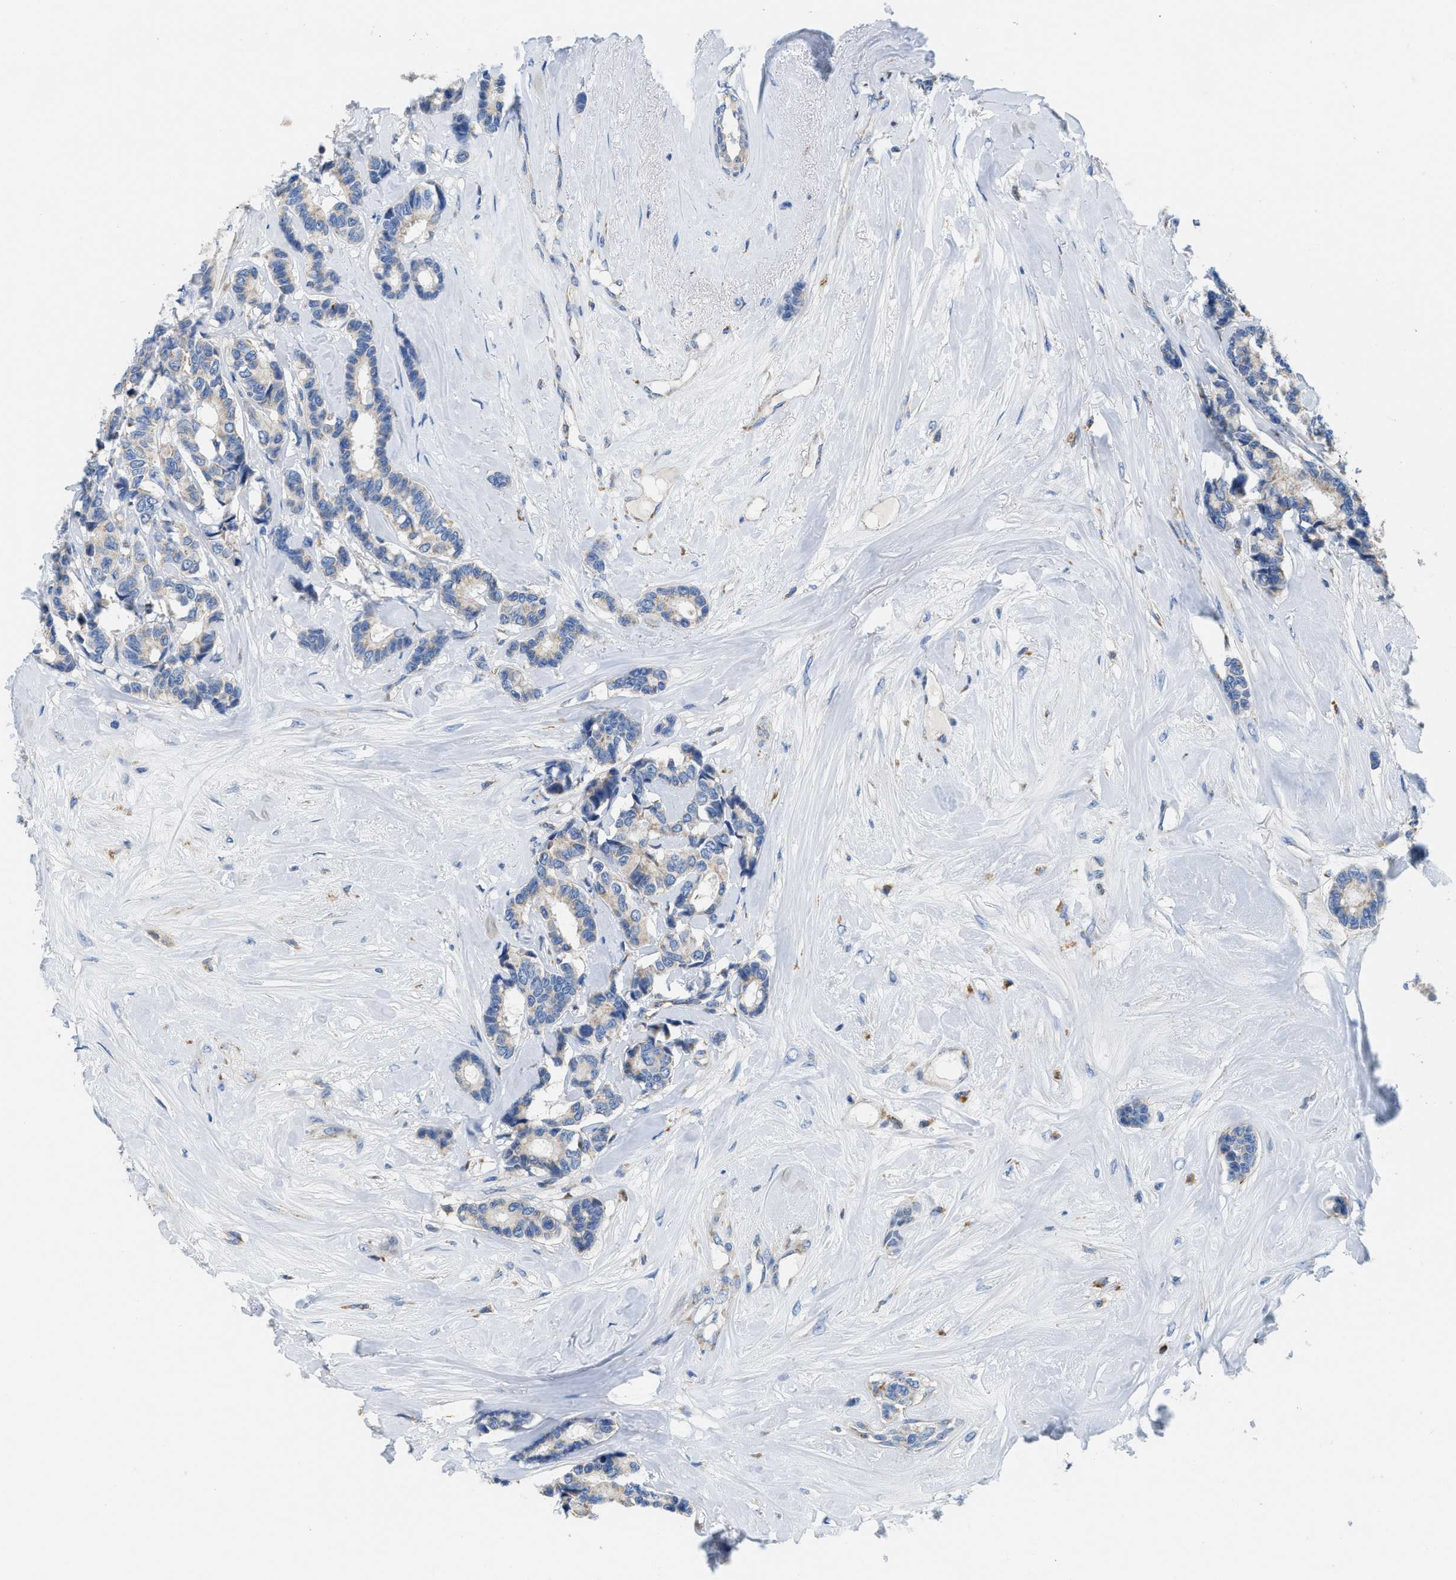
{"staining": {"intensity": "negative", "quantity": "none", "location": "none"}, "tissue": "breast cancer", "cell_type": "Tumor cells", "image_type": "cancer", "snomed": [{"axis": "morphology", "description": "Duct carcinoma"}, {"axis": "topography", "description": "Breast"}], "caption": "IHC micrograph of neoplastic tissue: breast invasive ductal carcinoma stained with DAB (3,3'-diaminobenzidine) shows no significant protein staining in tumor cells.", "gene": "SLC25A13", "patient": {"sex": "female", "age": 87}}